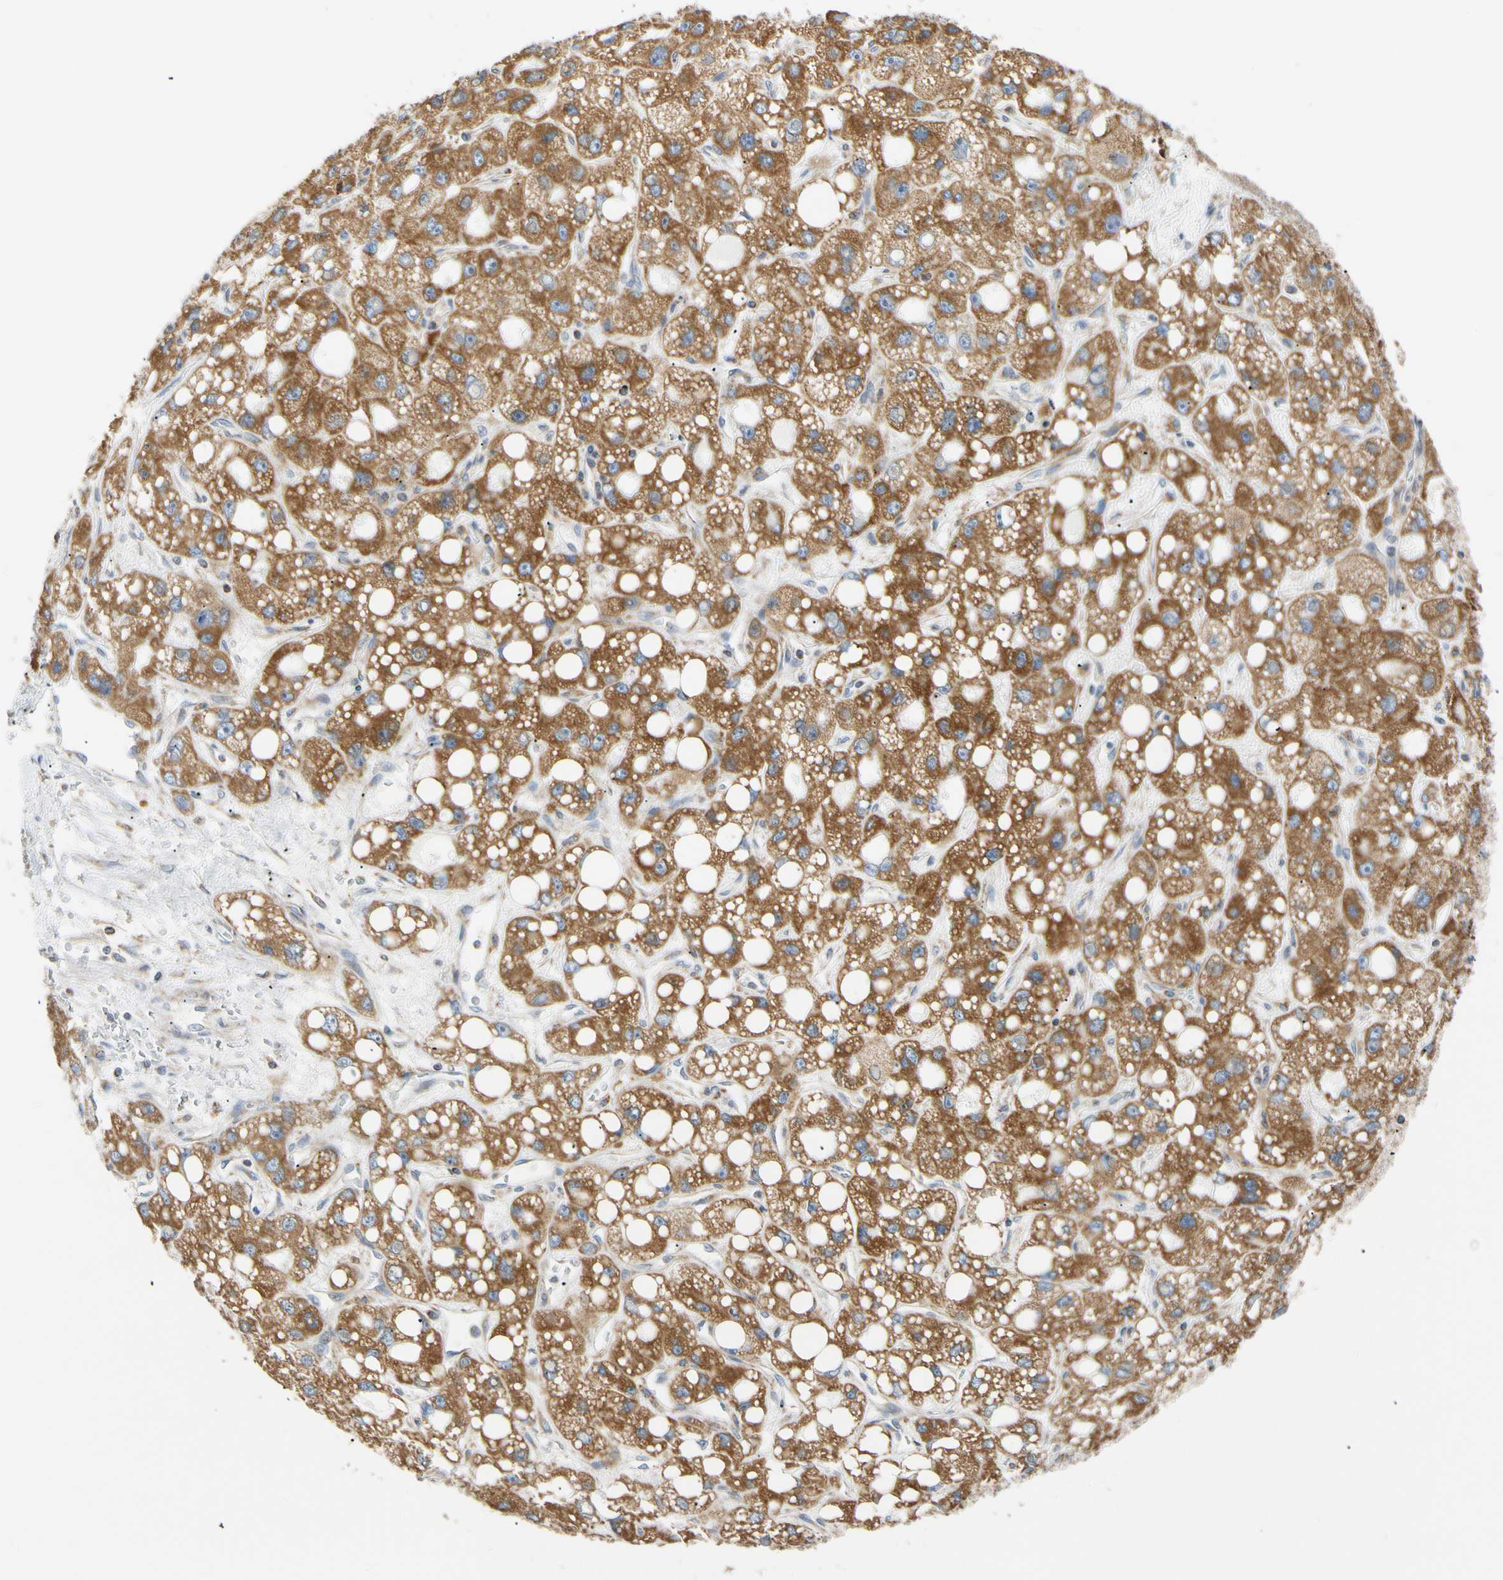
{"staining": {"intensity": "strong", "quantity": ">75%", "location": "cytoplasmic/membranous"}, "tissue": "liver cancer", "cell_type": "Tumor cells", "image_type": "cancer", "snomed": [{"axis": "morphology", "description": "Carcinoma, Hepatocellular, NOS"}, {"axis": "topography", "description": "Liver"}], "caption": "Liver hepatocellular carcinoma was stained to show a protein in brown. There is high levels of strong cytoplasmic/membranous positivity in approximately >75% of tumor cells.", "gene": "PLGRKT", "patient": {"sex": "male", "age": 55}}